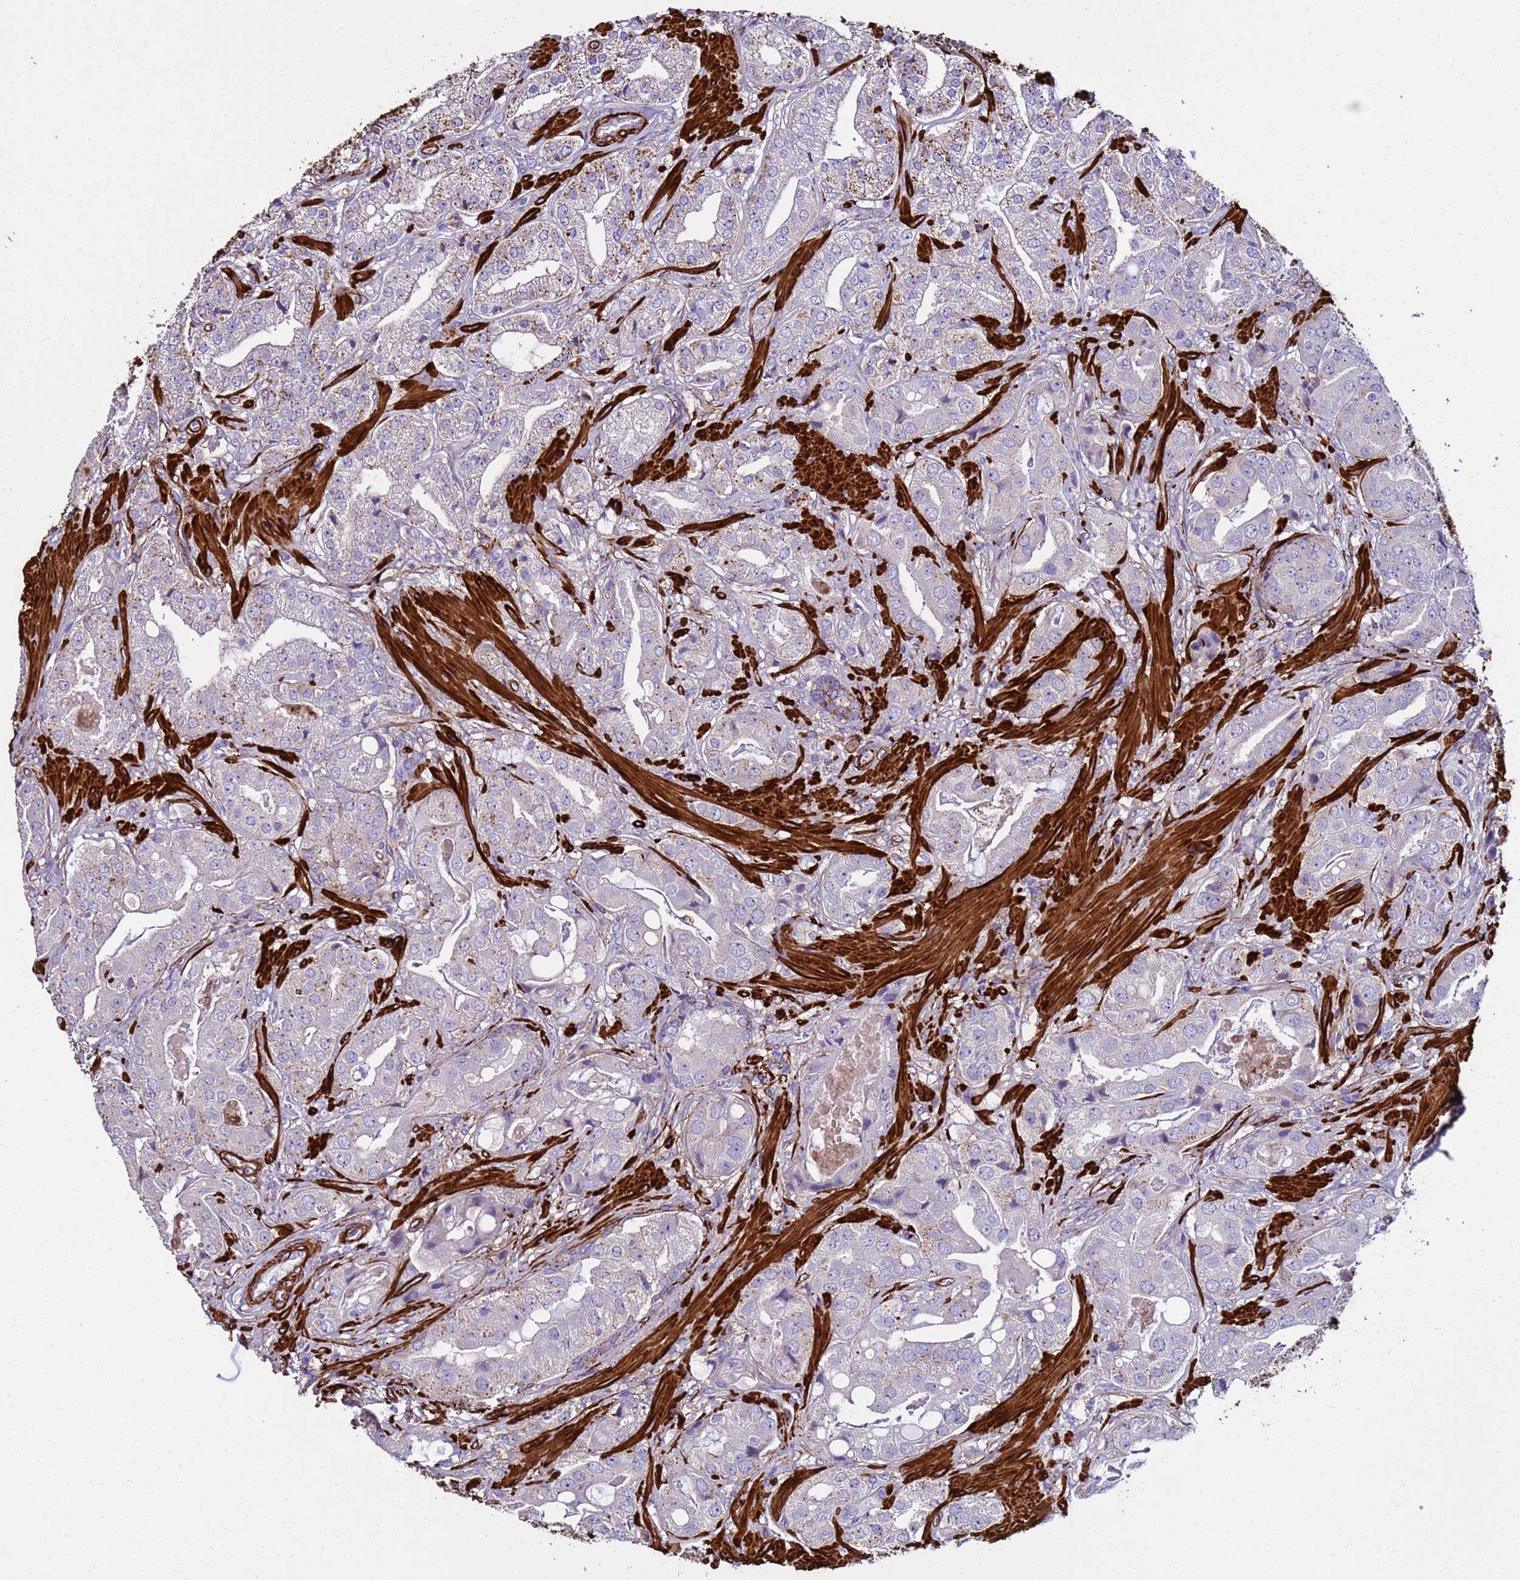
{"staining": {"intensity": "moderate", "quantity": "<25%", "location": "cytoplasmic/membranous"}, "tissue": "prostate cancer", "cell_type": "Tumor cells", "image_type": "cancer", "snomed": [{"axis": "morphology", "description": "Adenocarcinoma, High grade"}, {"axis": "topography", "description": "Prostate"}], "caption": "Immunohistochemical staining of human prostate cancer exhibits low levels of moderate cytoplasmic/membranous staining in about <25% of tumor cells.", "gene": "RABL2B", "patient": {"sex": "male", "age": 63}}